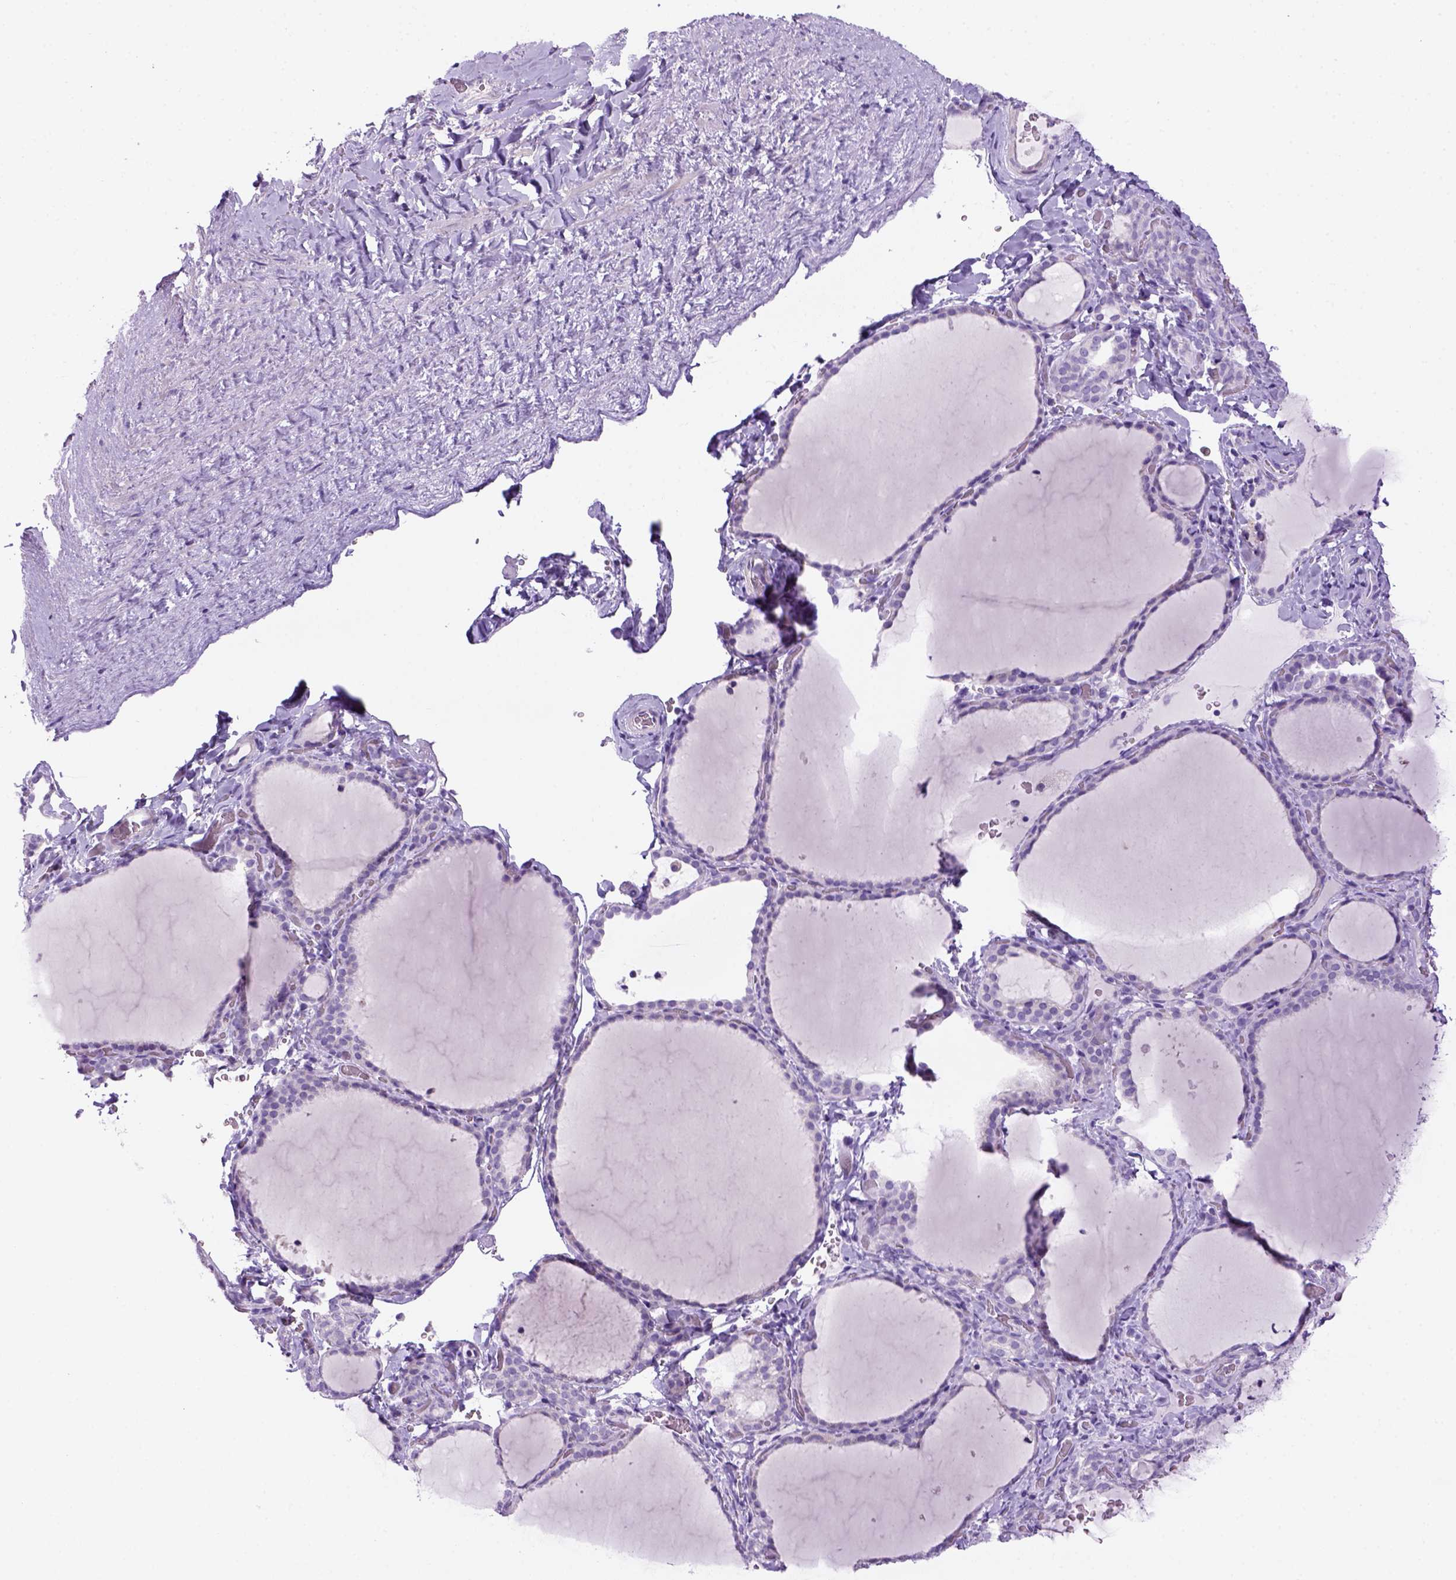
{"staining": {"intensity": "negative", "quantity": "none", "location": "none"}, "tissue": "thyroid gland", "cell_type": "Glandular cells", "image_type": "normal", "snomed": [{"axis": "morphology", "description": "Normal tissue, NOS"}, {"axis": "topography", "description": "Thyroid gland"}], "caption": "Immunohistochemistry (IHC) micrograph of unremarkable thyroid gland: human thyroid gland stained with DAB exhibits no significant protein positivity in glandular cells.", "gene": "DNAH11", "patient": {"sex": "female", "age": 22}}